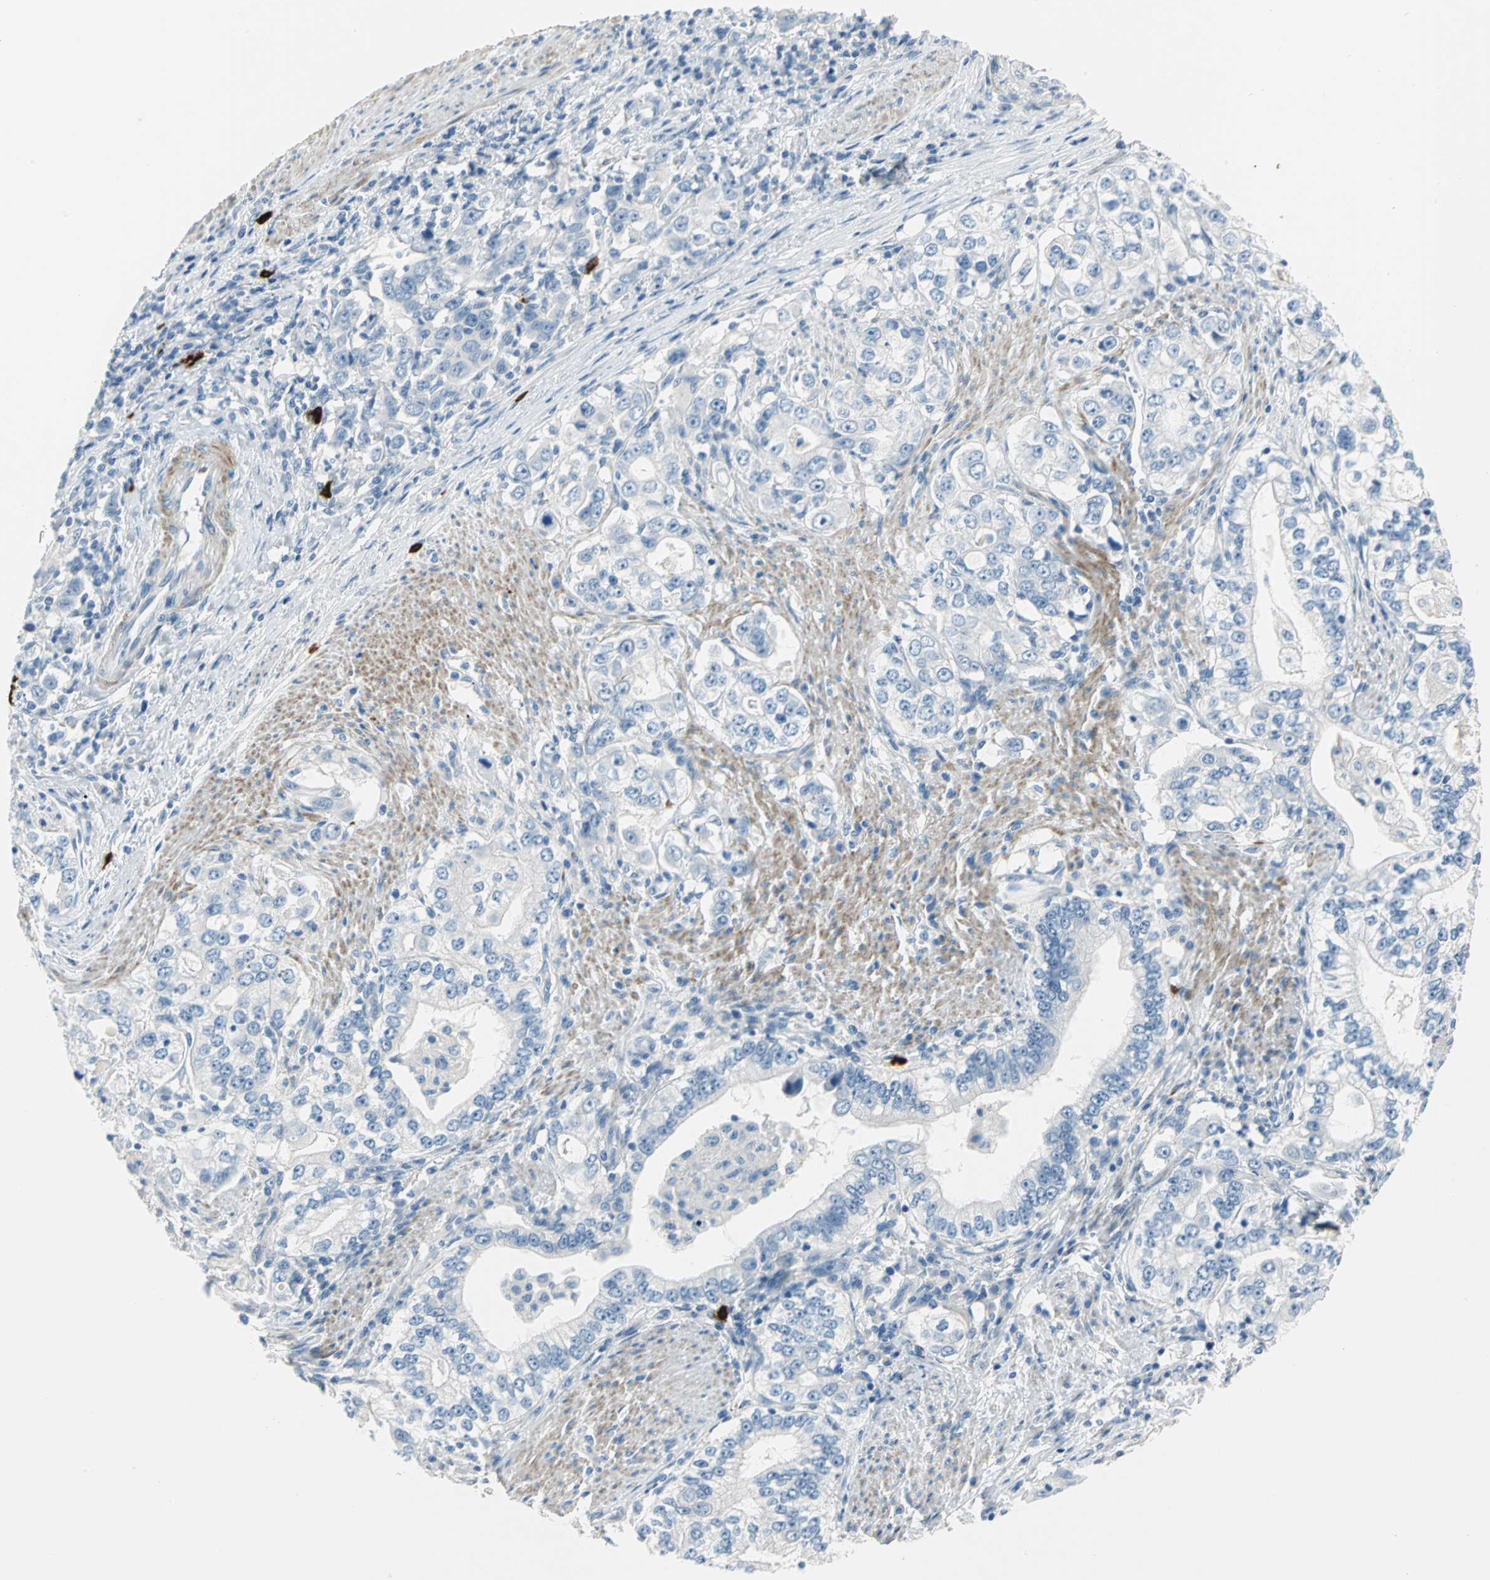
{"staining": {"intensity": "negative", "quantity": "none", "location": "none"}, "tissue": "stomach cancer", "cell_type": "Tumor cells", "image_type": "cancer", "snomed": [{"axis": "morphology", "description": "Adenocarcinoma, NOS"}, {"axis": "topography", "description": "Stomach, lower"}], "caption": "This is an immunohistochemistry image of stomach cancer (adenocarcinoma). There is no staining in tumor cells.", "gene": "ALOX15", "patient": {"sex": "female", "age": 72}}